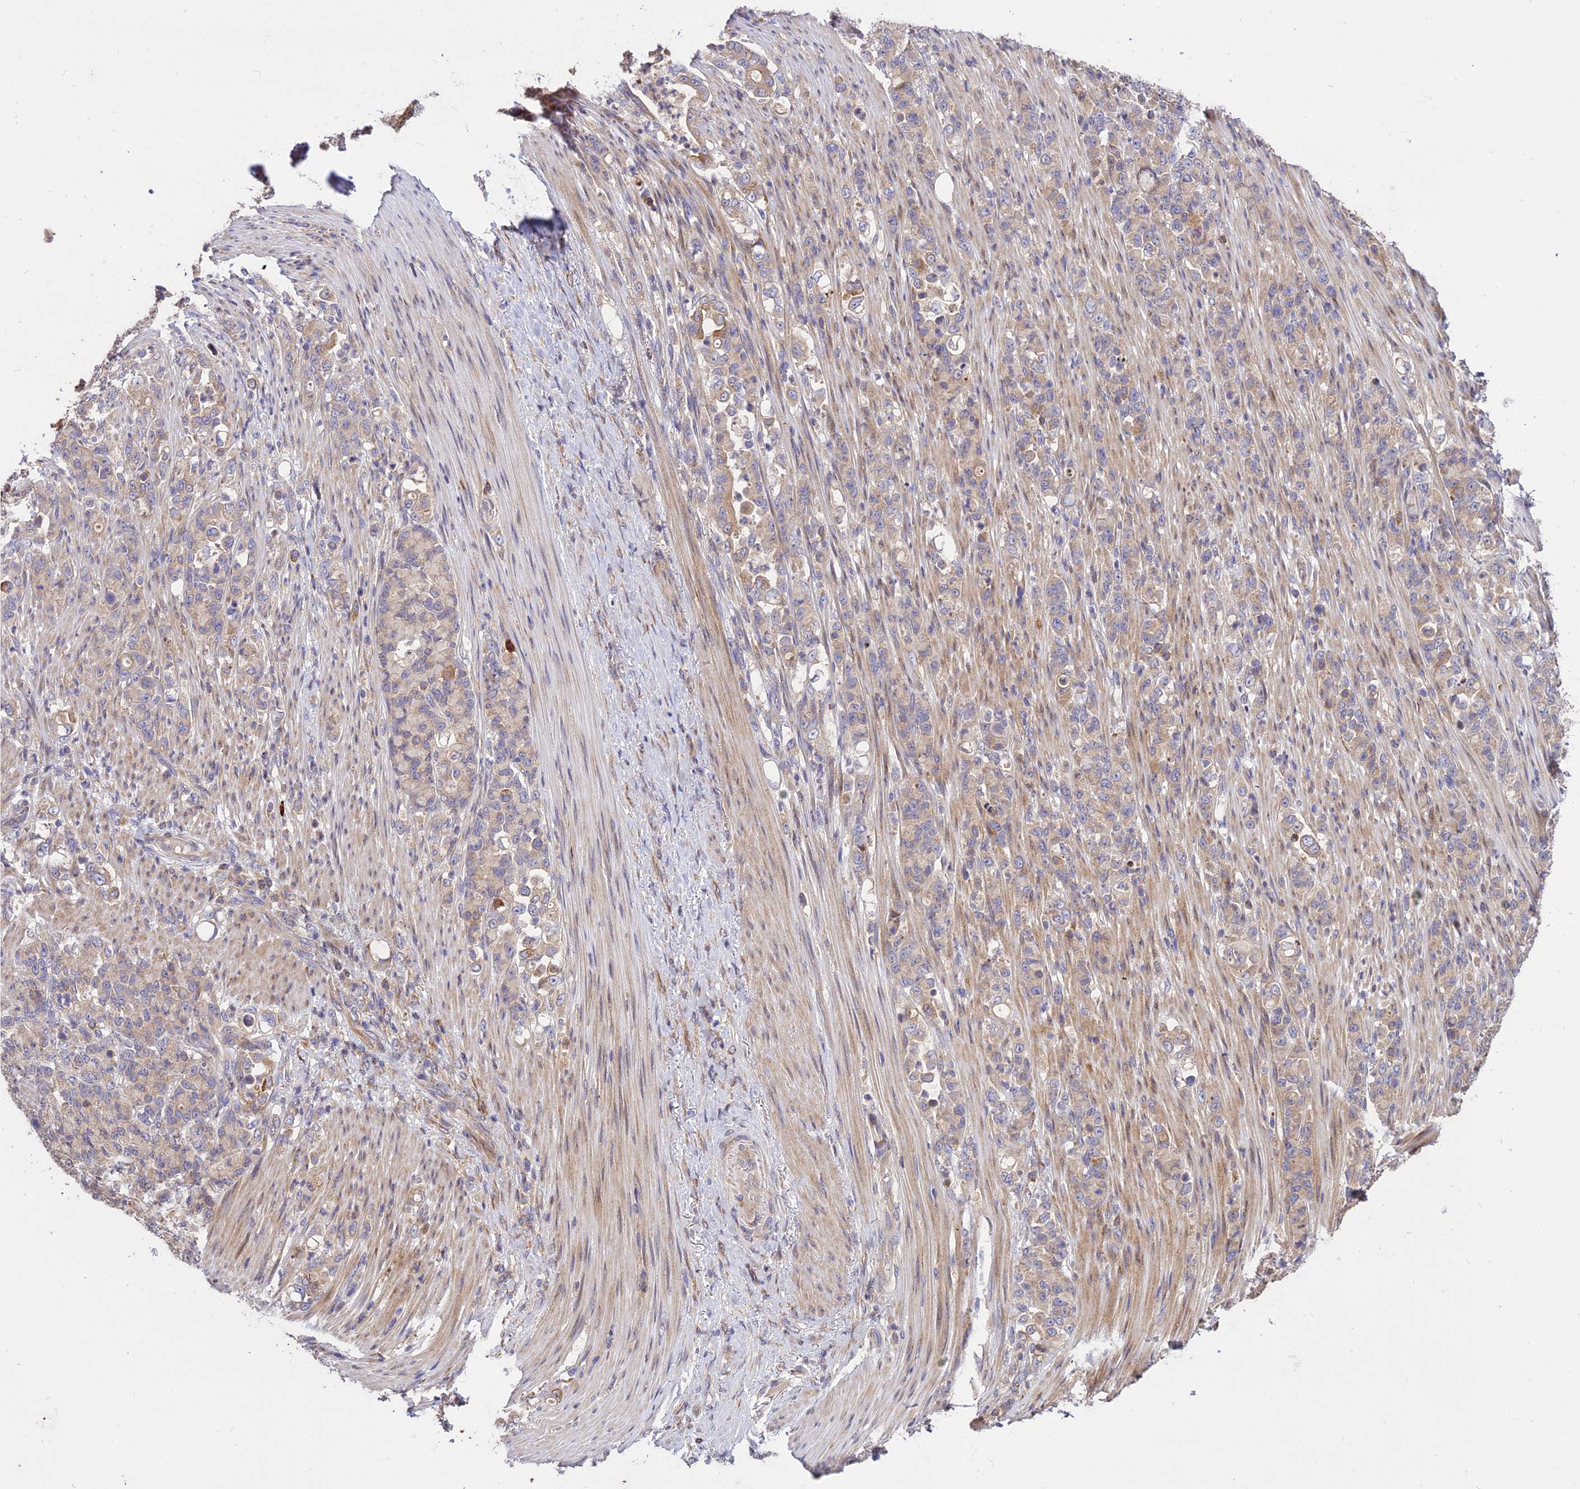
{"staining": {"intensity": "weak", "quantity": ">75%", "location": "cytoplasmic/membranous"}, "tissue": "stomach cancer", "cell_type": "Tumor cells", "image_type": "cancer", "snomed": [{"axis": "morphology", "description": "Normal tissue, NOS"}, {"axis": "morphology", "description": "Adenocarcinoma, NOS"}, {"axis": "topography", "description": "Stomach"}], "caption": "Approximately >75% of tumor cells in human adenocarcinoma (stomach) exhibit weak cytoplasmic/membranous protein positivity as visualized by brown immunohistochemical staining.", "gene": "ROCK1", "patient": {"sex": "female", "age": 79}}